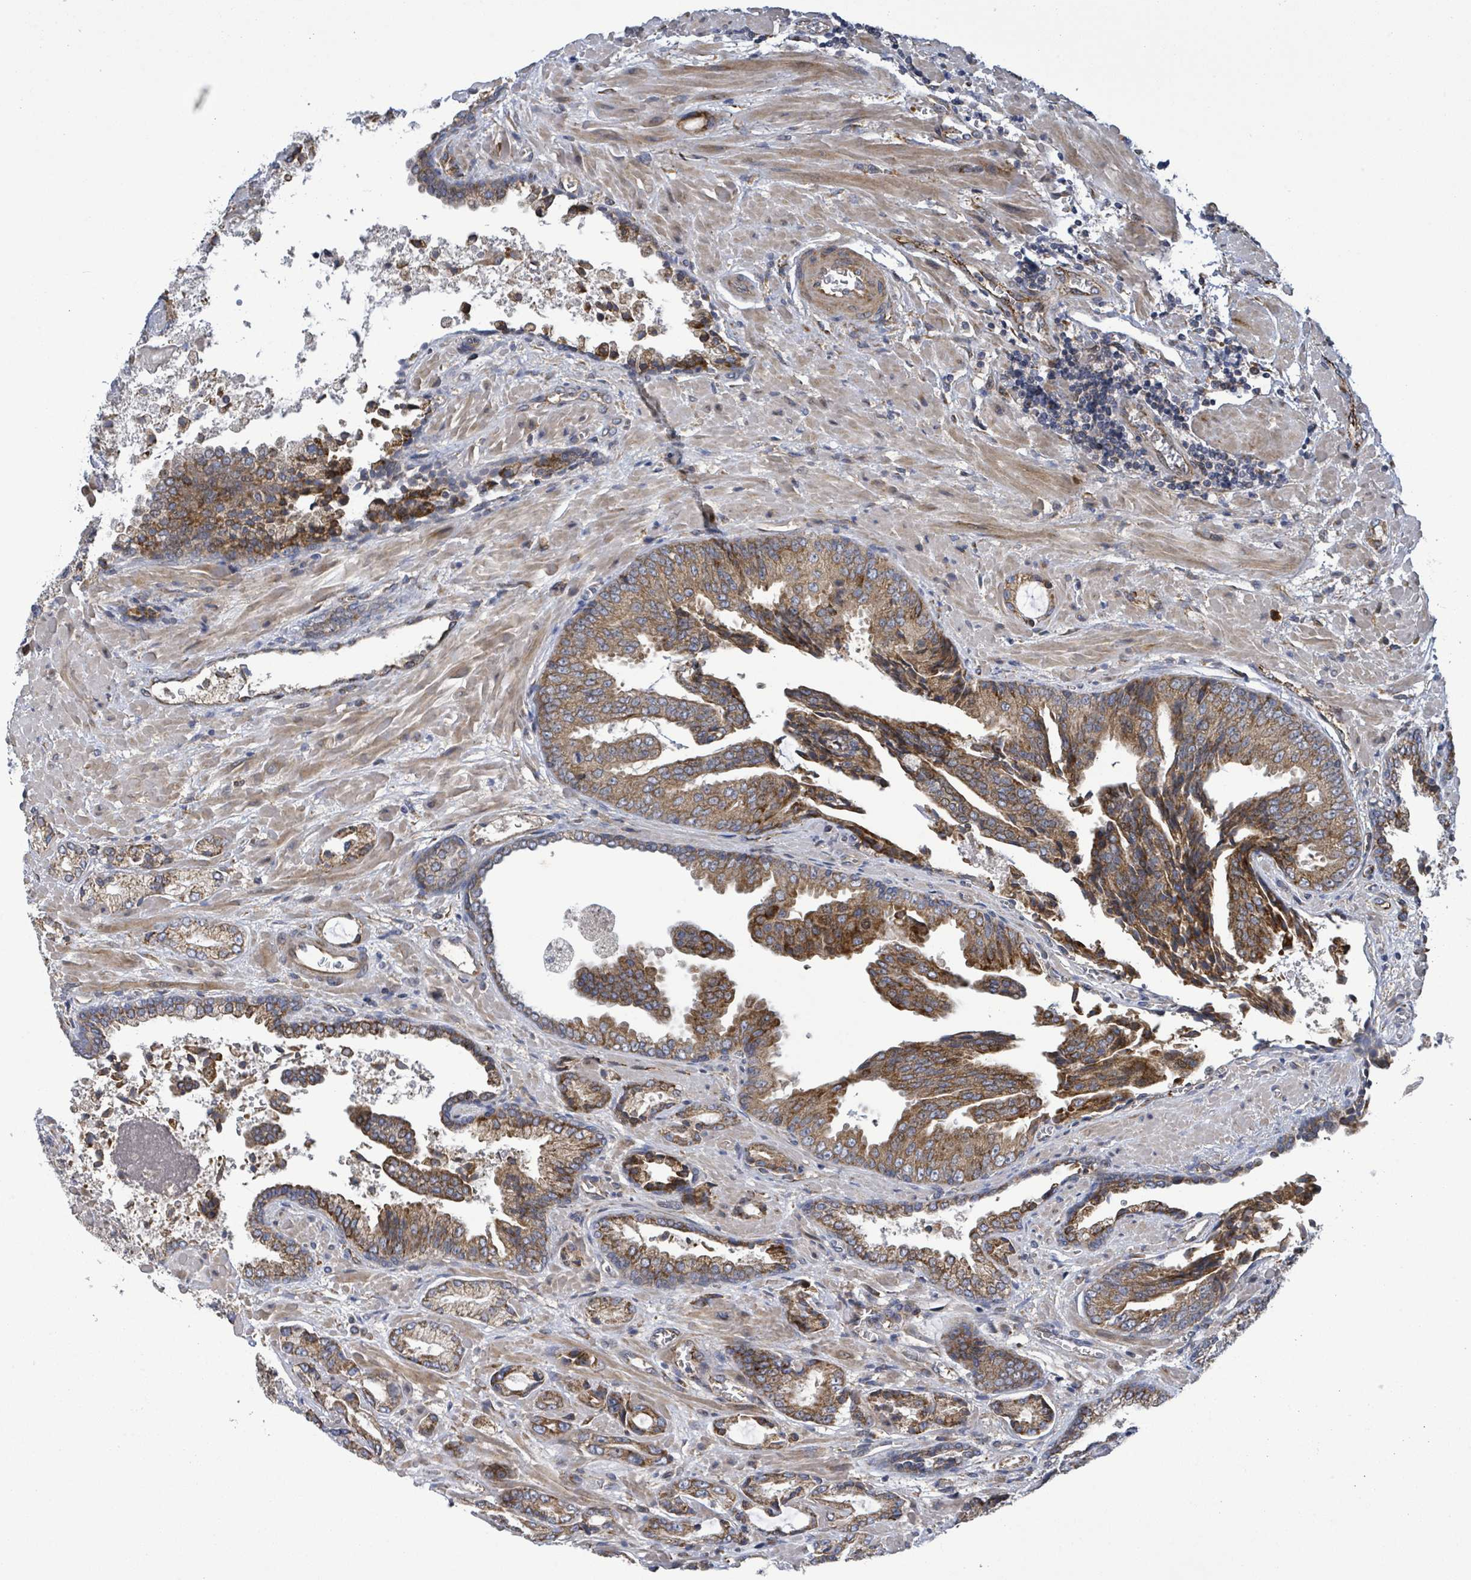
{"staining": {"intensity": "moderate", "quantity": ">75%", "location": "cytoplasmic/membranous"}, "tissue": "prostate cancer", "cell_type": "Tumor cells", "image_type": "cancer", "snomed": [{"axis": "morphology", "description": "Adenocarcinoma, High grade"}, {"axis": "topography", "description": "Prostate"}], "caption": "High-power microscopy captured an immunohistochemistry photomicrograph of prostate adenocarcinoma (high-grade), revealing moderate cytoplasmic/membranous expression in about >75% of tumor cells. (Stains: DAB in brown, nuclei in blue, Microscopy: brightfield microscopy at high magnification).", "gene": "NOMO1", "patient": {"sex": "male", "age": 68}}